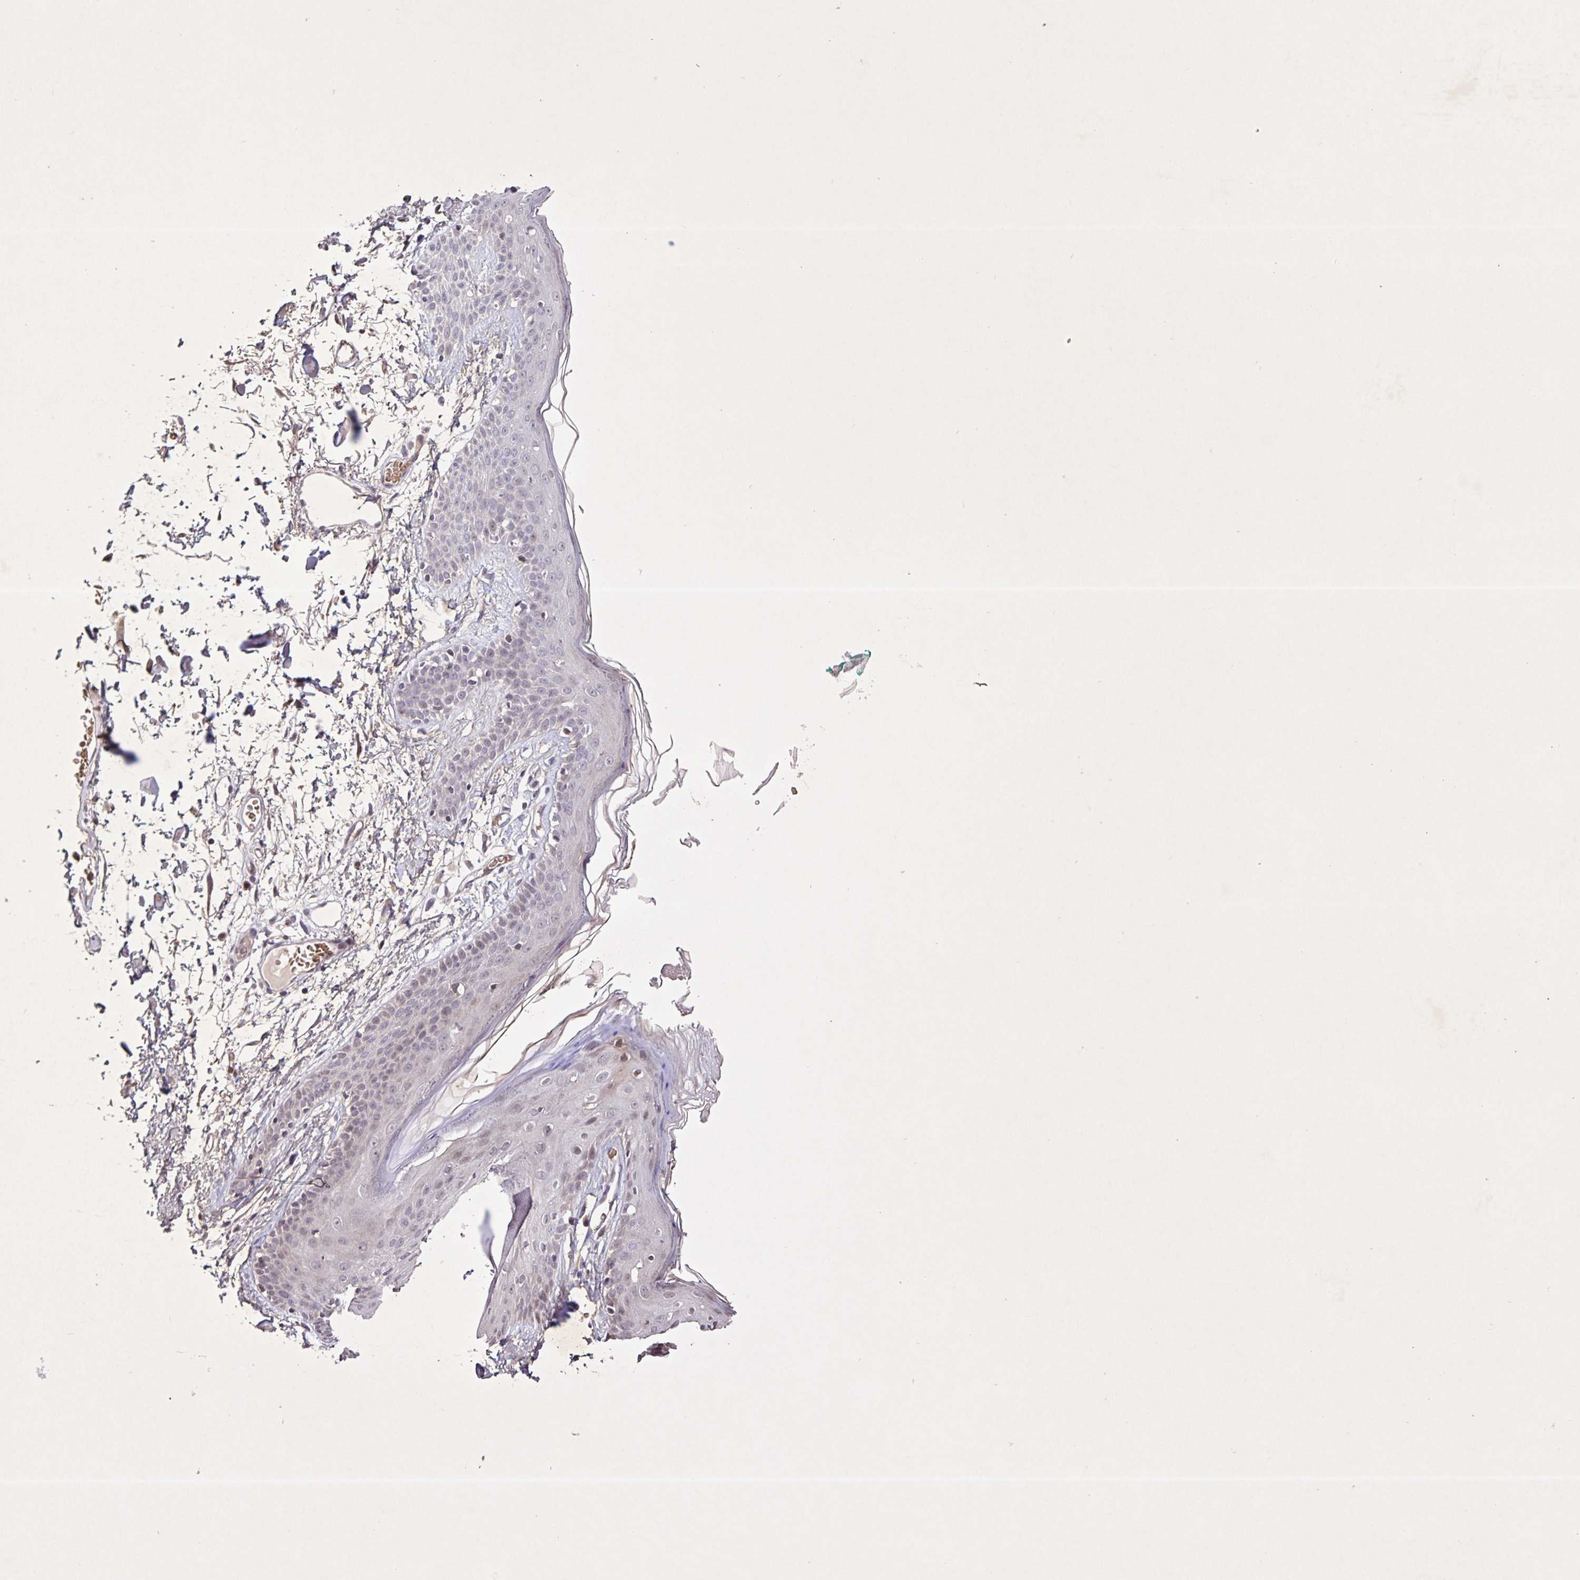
{"staining": {"intensity": "weak", "quantity": "<25%", "location": "nuclear"}, "tissue": "skin", "cell_type": "Fibroblasts", "image_type": "normal", "snomed": [{"axis": "morphology", "description": "Normal tissue, NOS"}, {"axis": "topography", "description": "Skin"}], "caption": "The IHC image has no significant staining in fibroblasts of skin.", "gene": "GDF2", "patient": {"sex": "male", "age": 79}}